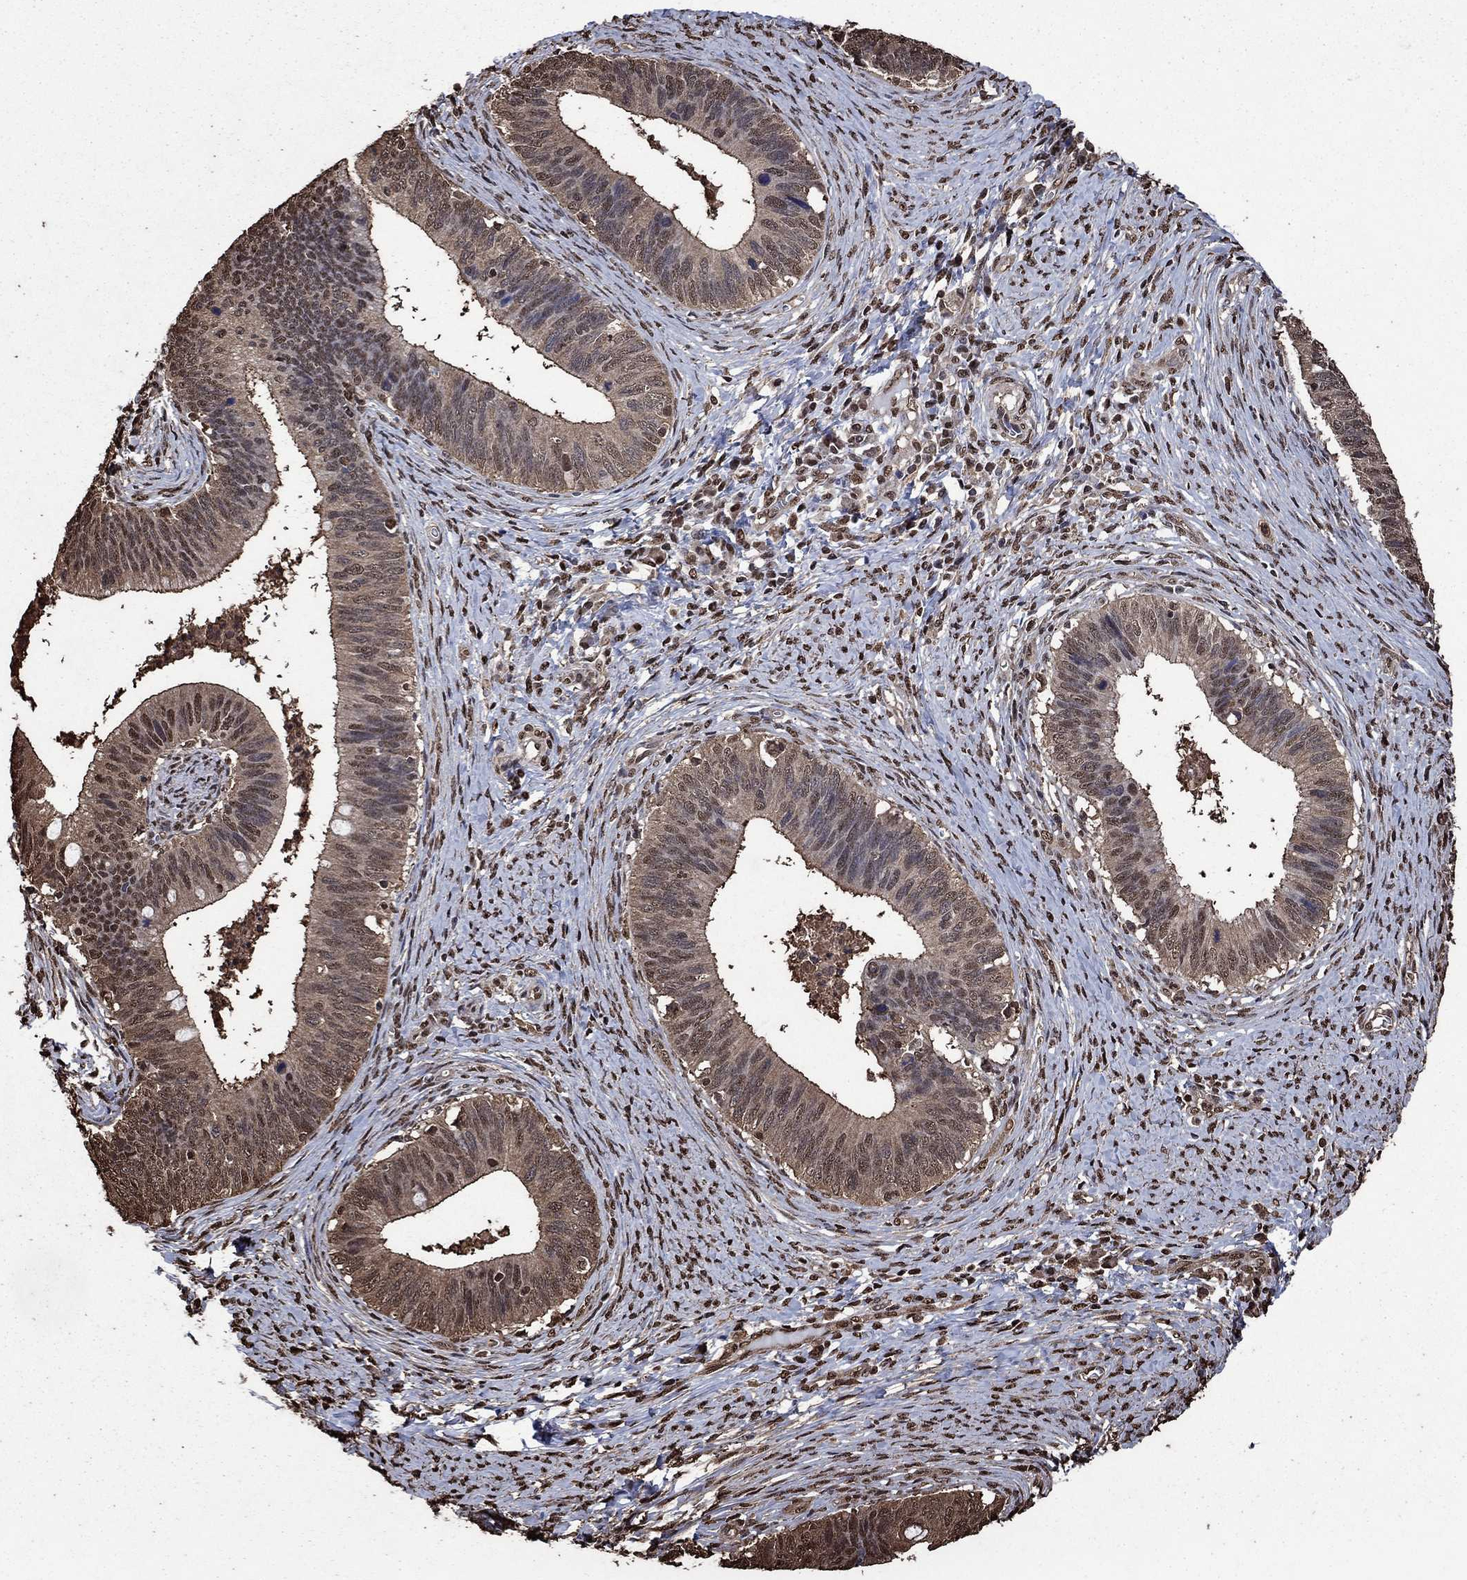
{"staining": {"intensity": "weak", "quantity": "<25%", "location": "cytoplasmic/membranous"}, "tissue": "cervical cancer", "cell_type": "Tumor cells", "image_type": "cancer", "snomed": [{"axis": "morphology", "description": "Adenocarcinoma, NOS"}, {"axis": "topography", "description": "Cervix"}], "caption": "An IHC image of cervical adenocarcinoma is shown. There is no staining in tumor cells of cervical adenocarcinoma.", "gene": "GAPDH", "patient": {"sex": "female", "age": 42}}